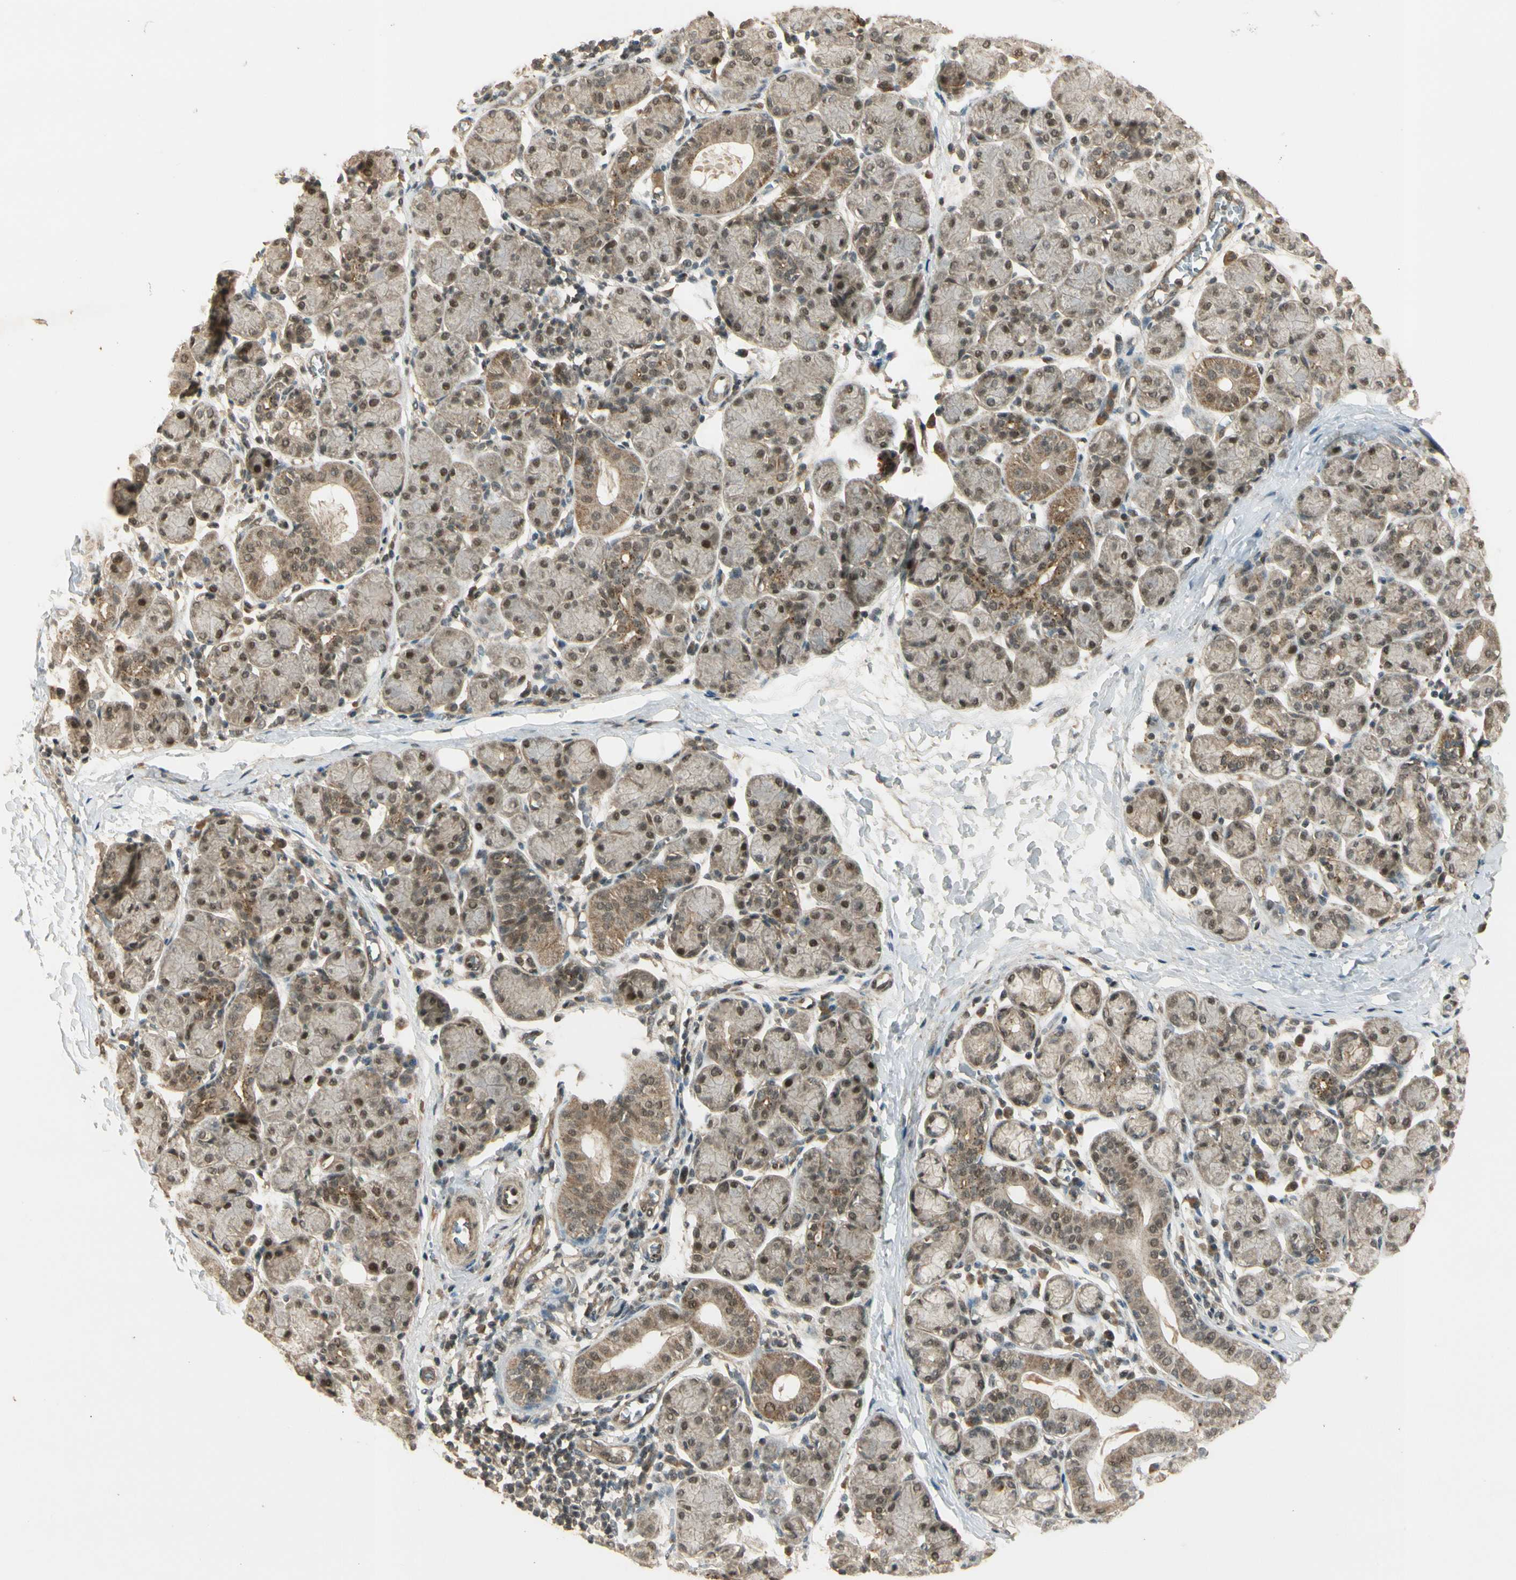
{"staining": {"intensity": "moderate", "quantity": ">75%", "location": "nuclear"}, "tissue": "salivary gland", "cell_type": "Glandular cells", "image_type": "normal", "snomed": [{"axis": "morphology", "description": "Normal tissue, NOS"}, {"axis": "morphology", "description": "Inflammation, NOS"}, {"axis": "topography", "description": "Lymph node"}, {"axis": "topography", "description": "Salivary gland"}], "caption": "IHC of benign salivary gland reveals medium levels of moderate nuclear positivity in approximately >75% of glandular cells.", "gene": "GMEB2", "patient": {"sex": "male", "age": 3}}